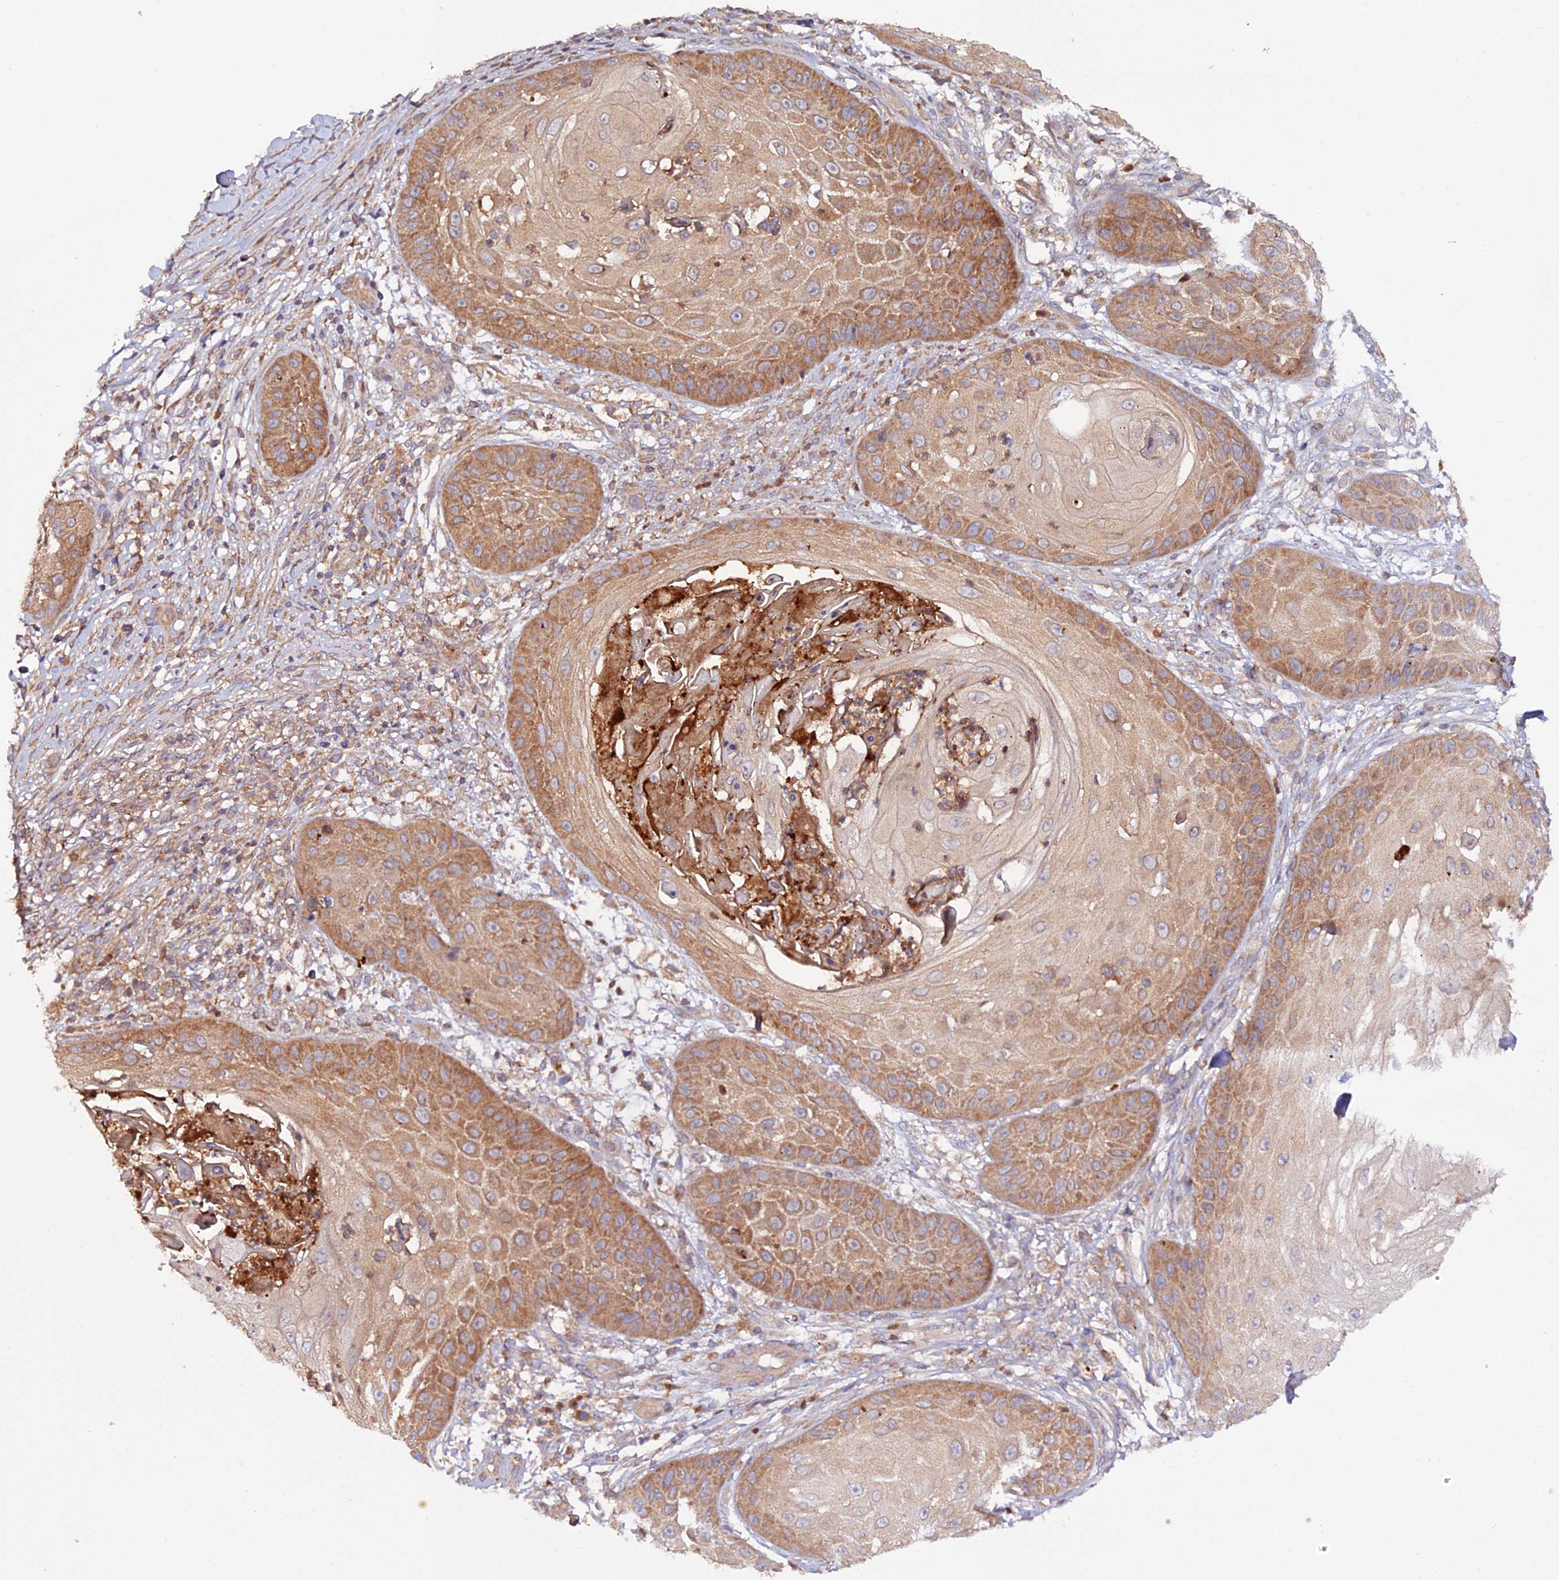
{"staining": {"intensity": "moderate", "quantity": ">75%", "location": "cytoplasmic/membranous"}, "tissue": "skin cancer", "cell_type": "Tumor cells", "image_type": "cancer", "snomed": [{"axis": "morphology", "description": "Squamous cell carcinoma, NOS"}, {"axis": "topography", "description": "Skin"}], "caption": "Squamous cell carcinoma (skin) stained with IHC displays moderate cytoplasmic/membranous expression in approximately >75% of tumor cells.", "gene": "TRIM26", "patient": {"sex": "male", "age": 70}}